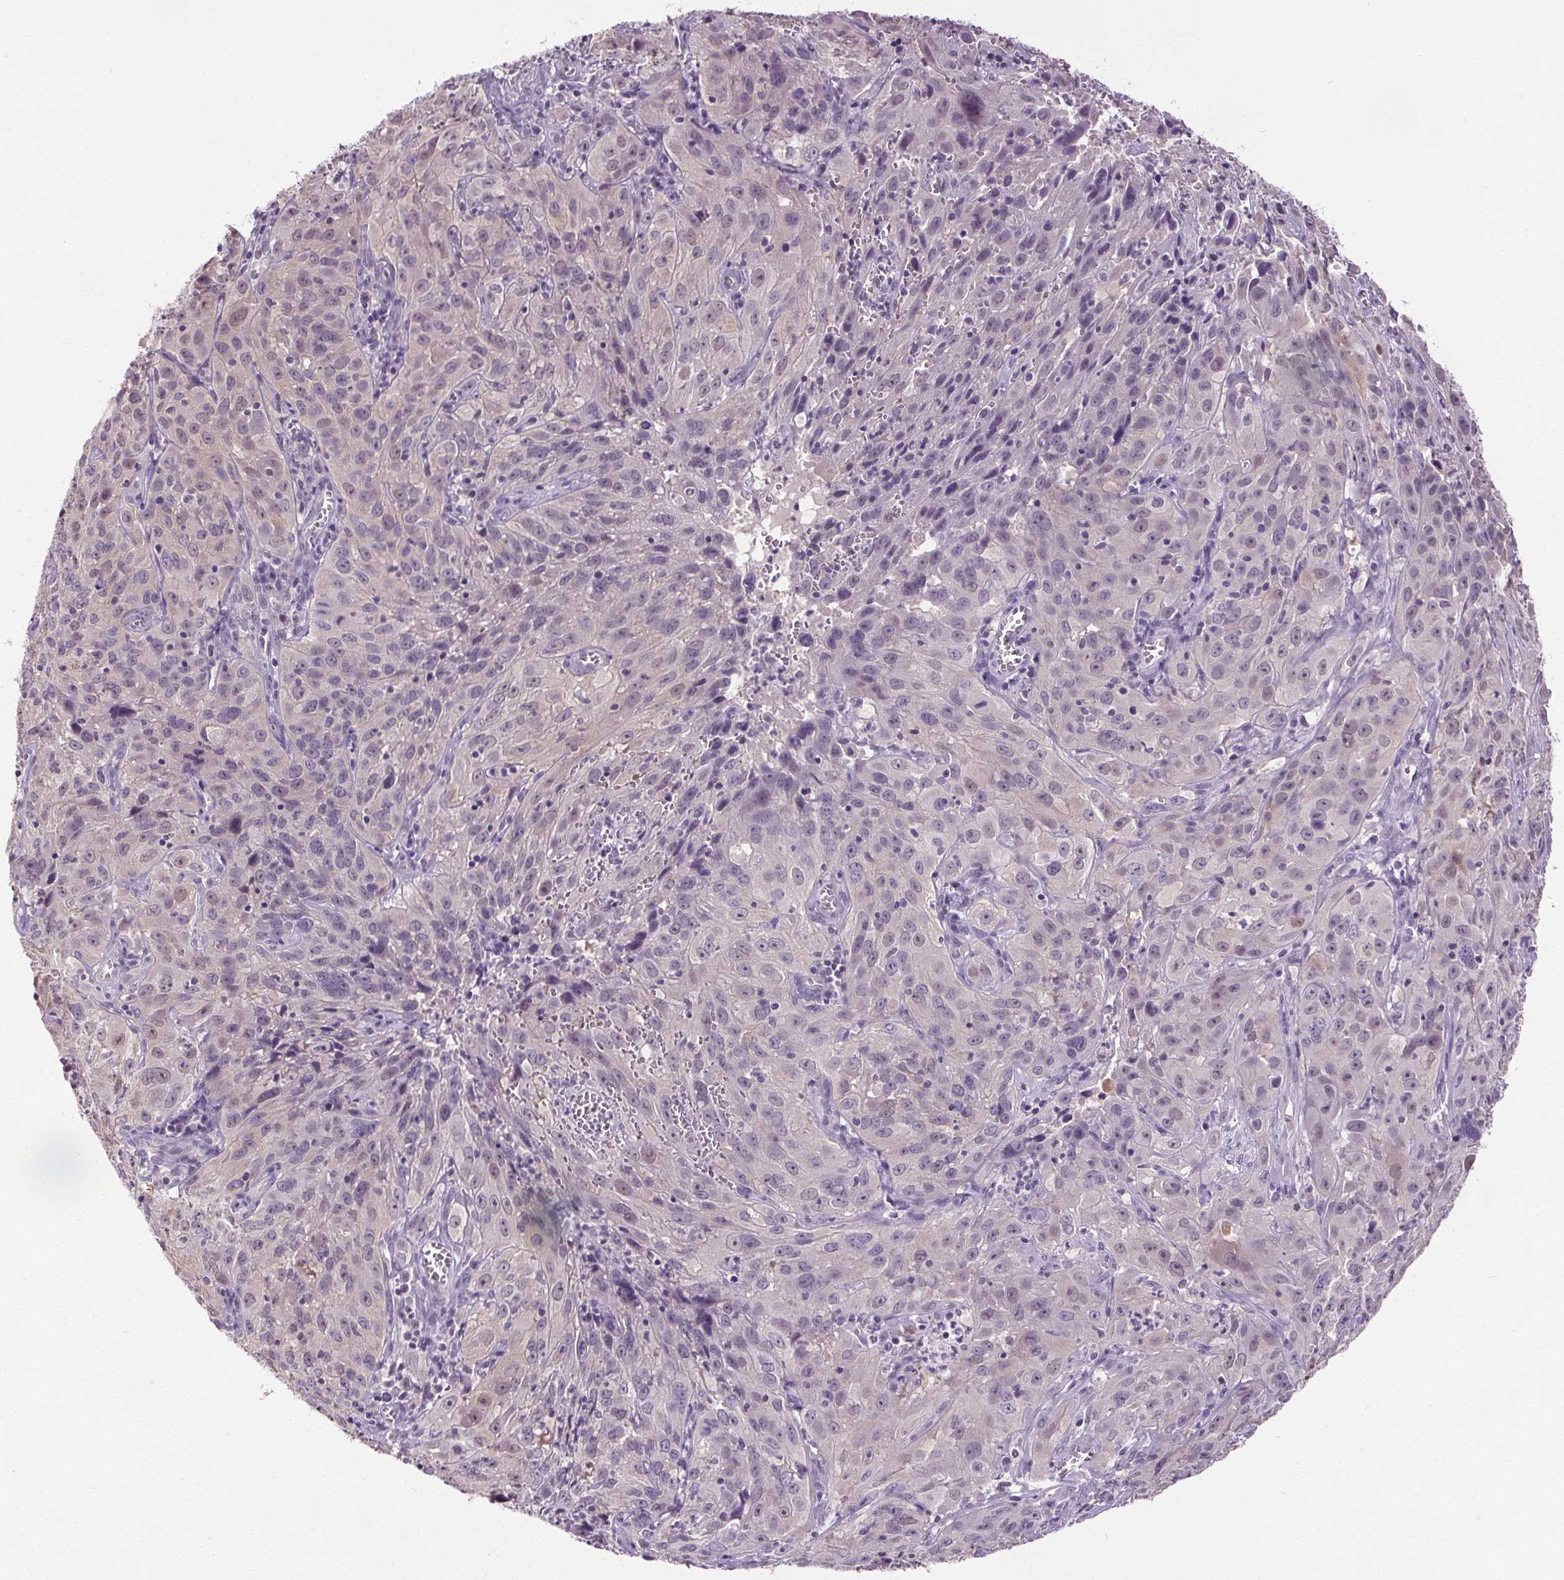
{"staining": {"intensity": "weak", "quantity": "<25%", "location": "nuclear"}, "tissue": "cervical cancer", "cell_type": "Tumor cells", "image_type": "cancer", "snomed": [{"axis": "morphology", "description": "Squamous cell carcinoma, NOS"}, {"axis": "topography", "description": "Cervix"}], "caption": "The photomicrograph displays no significant expression in tumor cells of cervical squamous cell carcinoma.", "gene": "SLC2A9", "patient": {"sex": "female", "age": 32}}